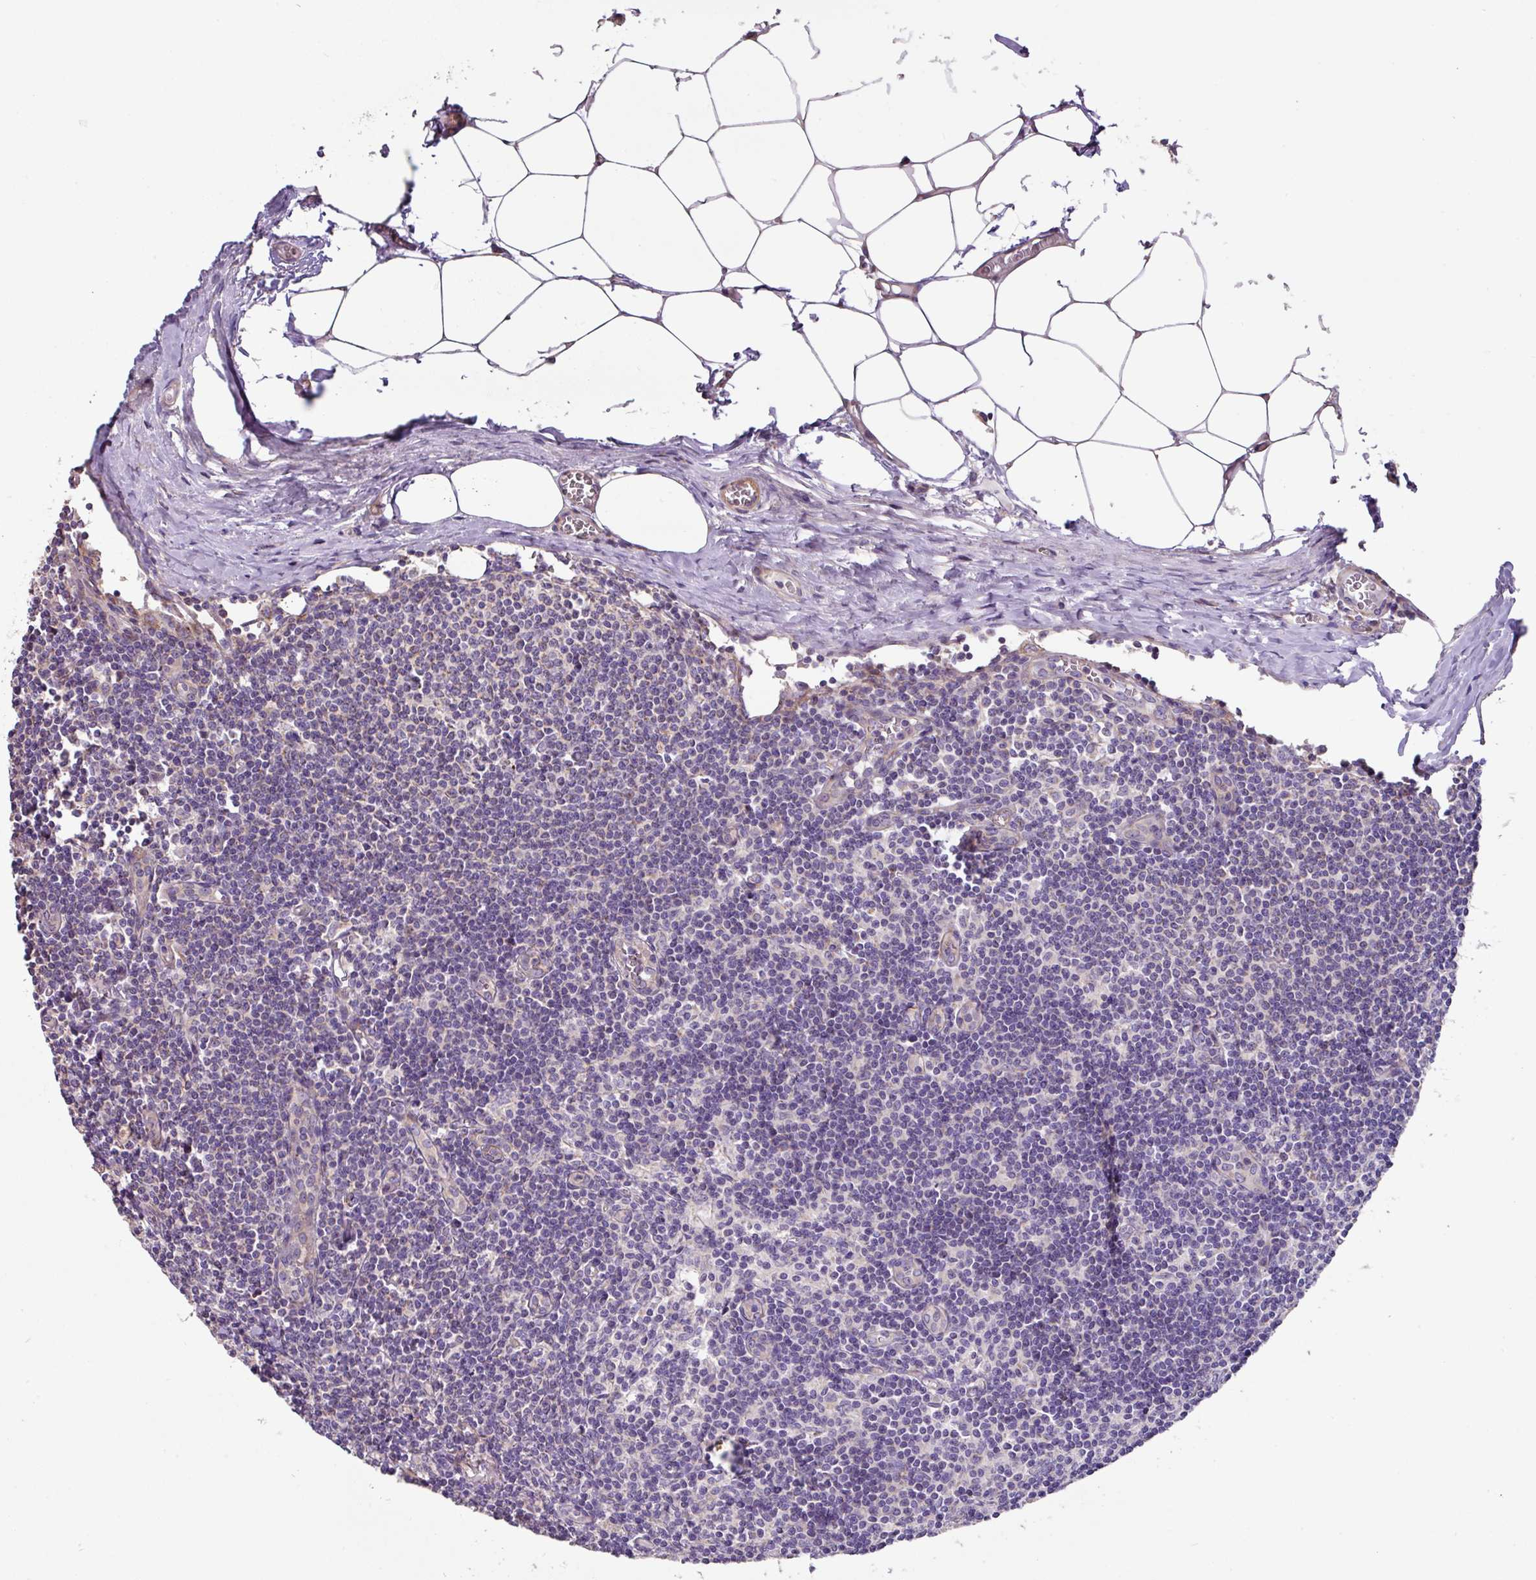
{"staining": {"intensity": "negative", "quantity": "none", "location": "none"}, "tissue": "lymph node", "cell_type": "Germinal center cells", "image_type": "normal", "snomed": [{"axis": "morphology", "description": "Normal tissue, NOS"}, {"axis": "topography", "description": "Lymph node"}], "caption": "This is a histopathology image of immunohistochemistry (IHC) staining of normal lymph node, which shows no staining in germinal center cells. (DAB (3,3'-diaminobenzidine) immunohistochemistry visualized using brightfield microscopy, high magnification).", "gene": "MRRF", "patient": {"sex": "female", "age": 59}}